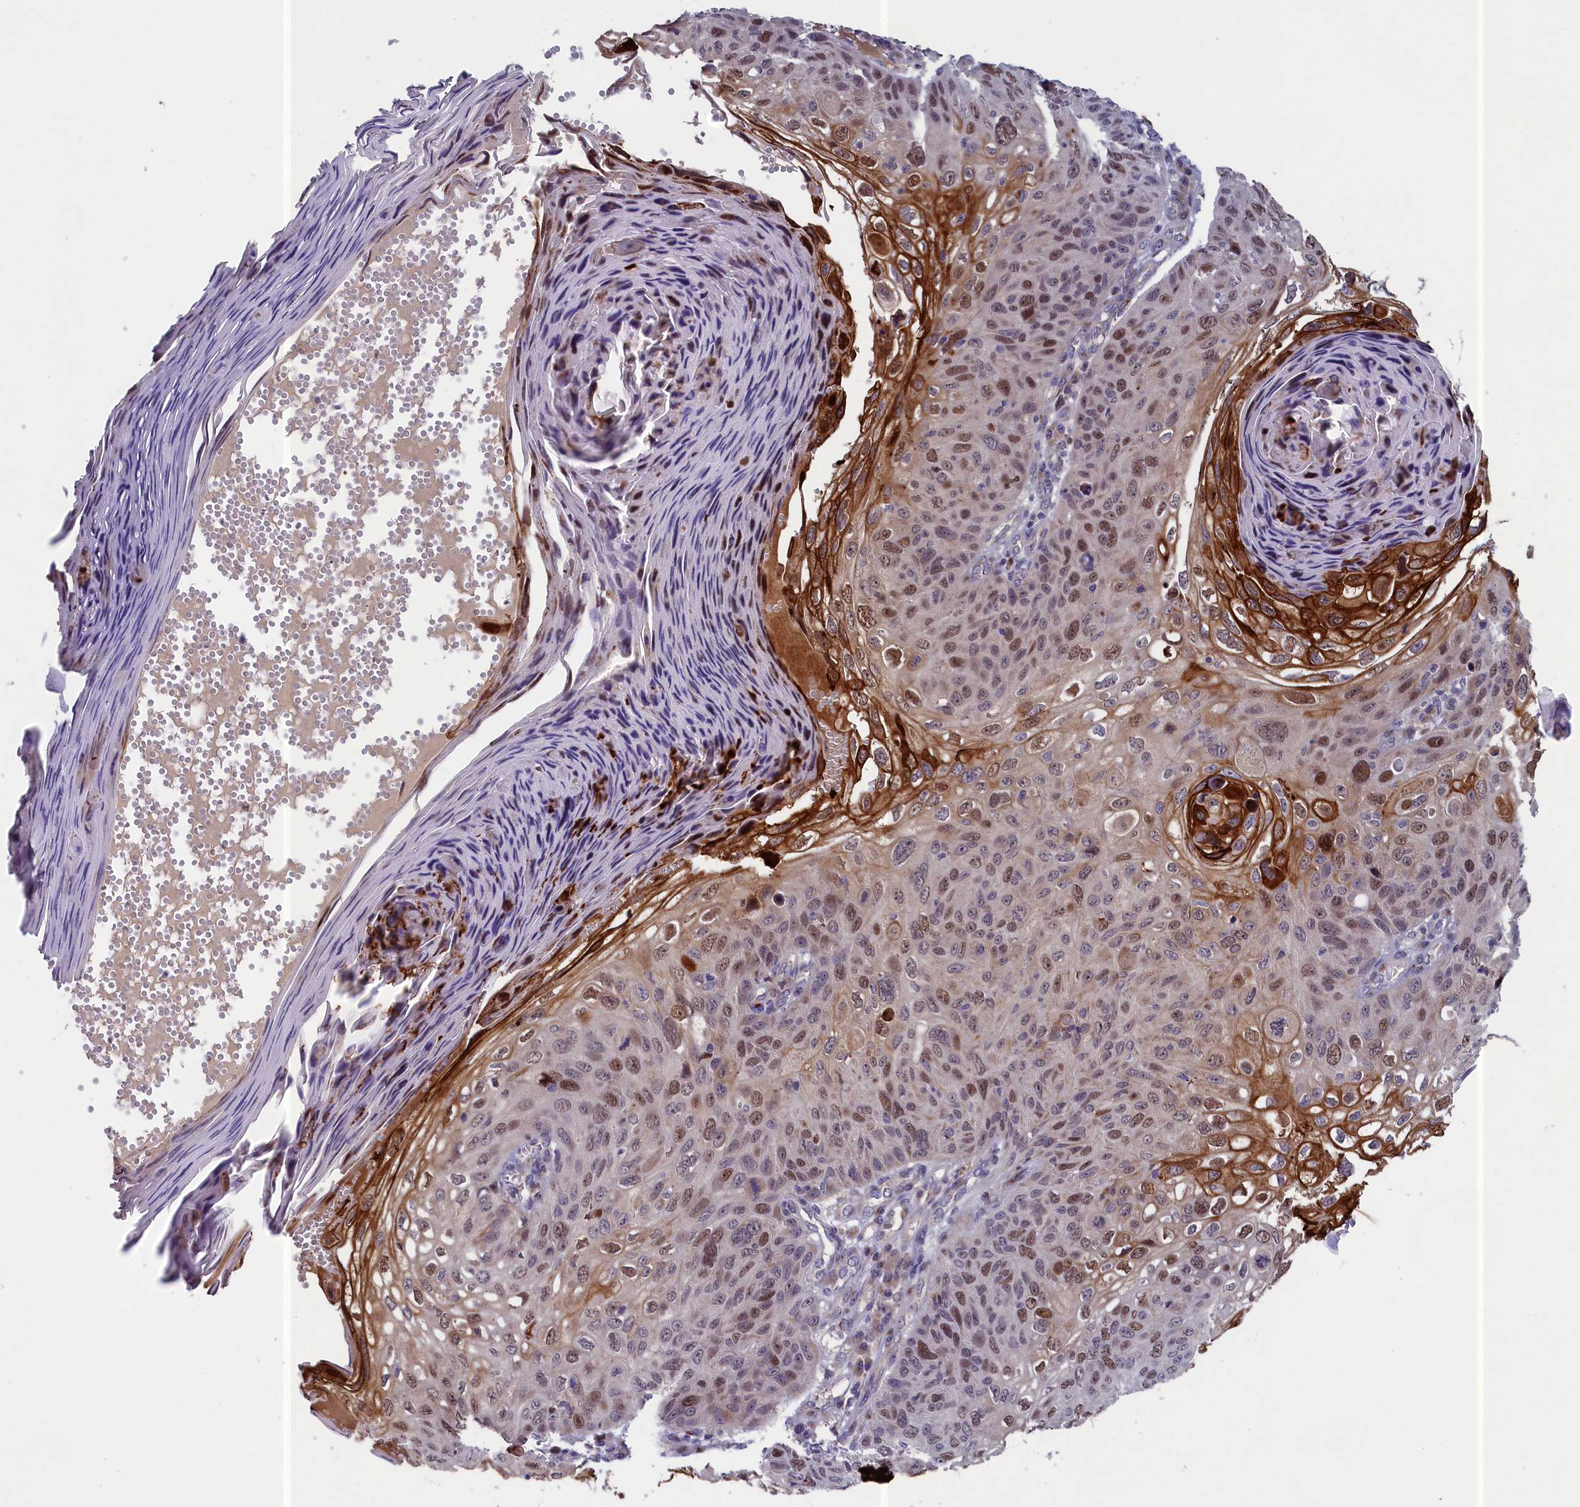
{"staining": {"intensity": "strong", "quantity": "25%-75%", "location": "cytoplasmic/membranous,nuclear"}, "tissue": "skin cancer", "cell_type": "Tumor cells", "image_type": "cancer", "snomed": [{"axis": "morphology", "description": "Squamous cell carcinoma, NOS"}, {"axis": "topography", "description": "Skin"}], "caption": "DAB immunohistochemical staining of skin squamous cell carcinoma demonstrates strong cytoplasmic/membranous and nuclear protein expression in approximately 25%-75% of tumor cells.", "gene": "LIG1", "patient": {"sex": "female", "age": 90}}